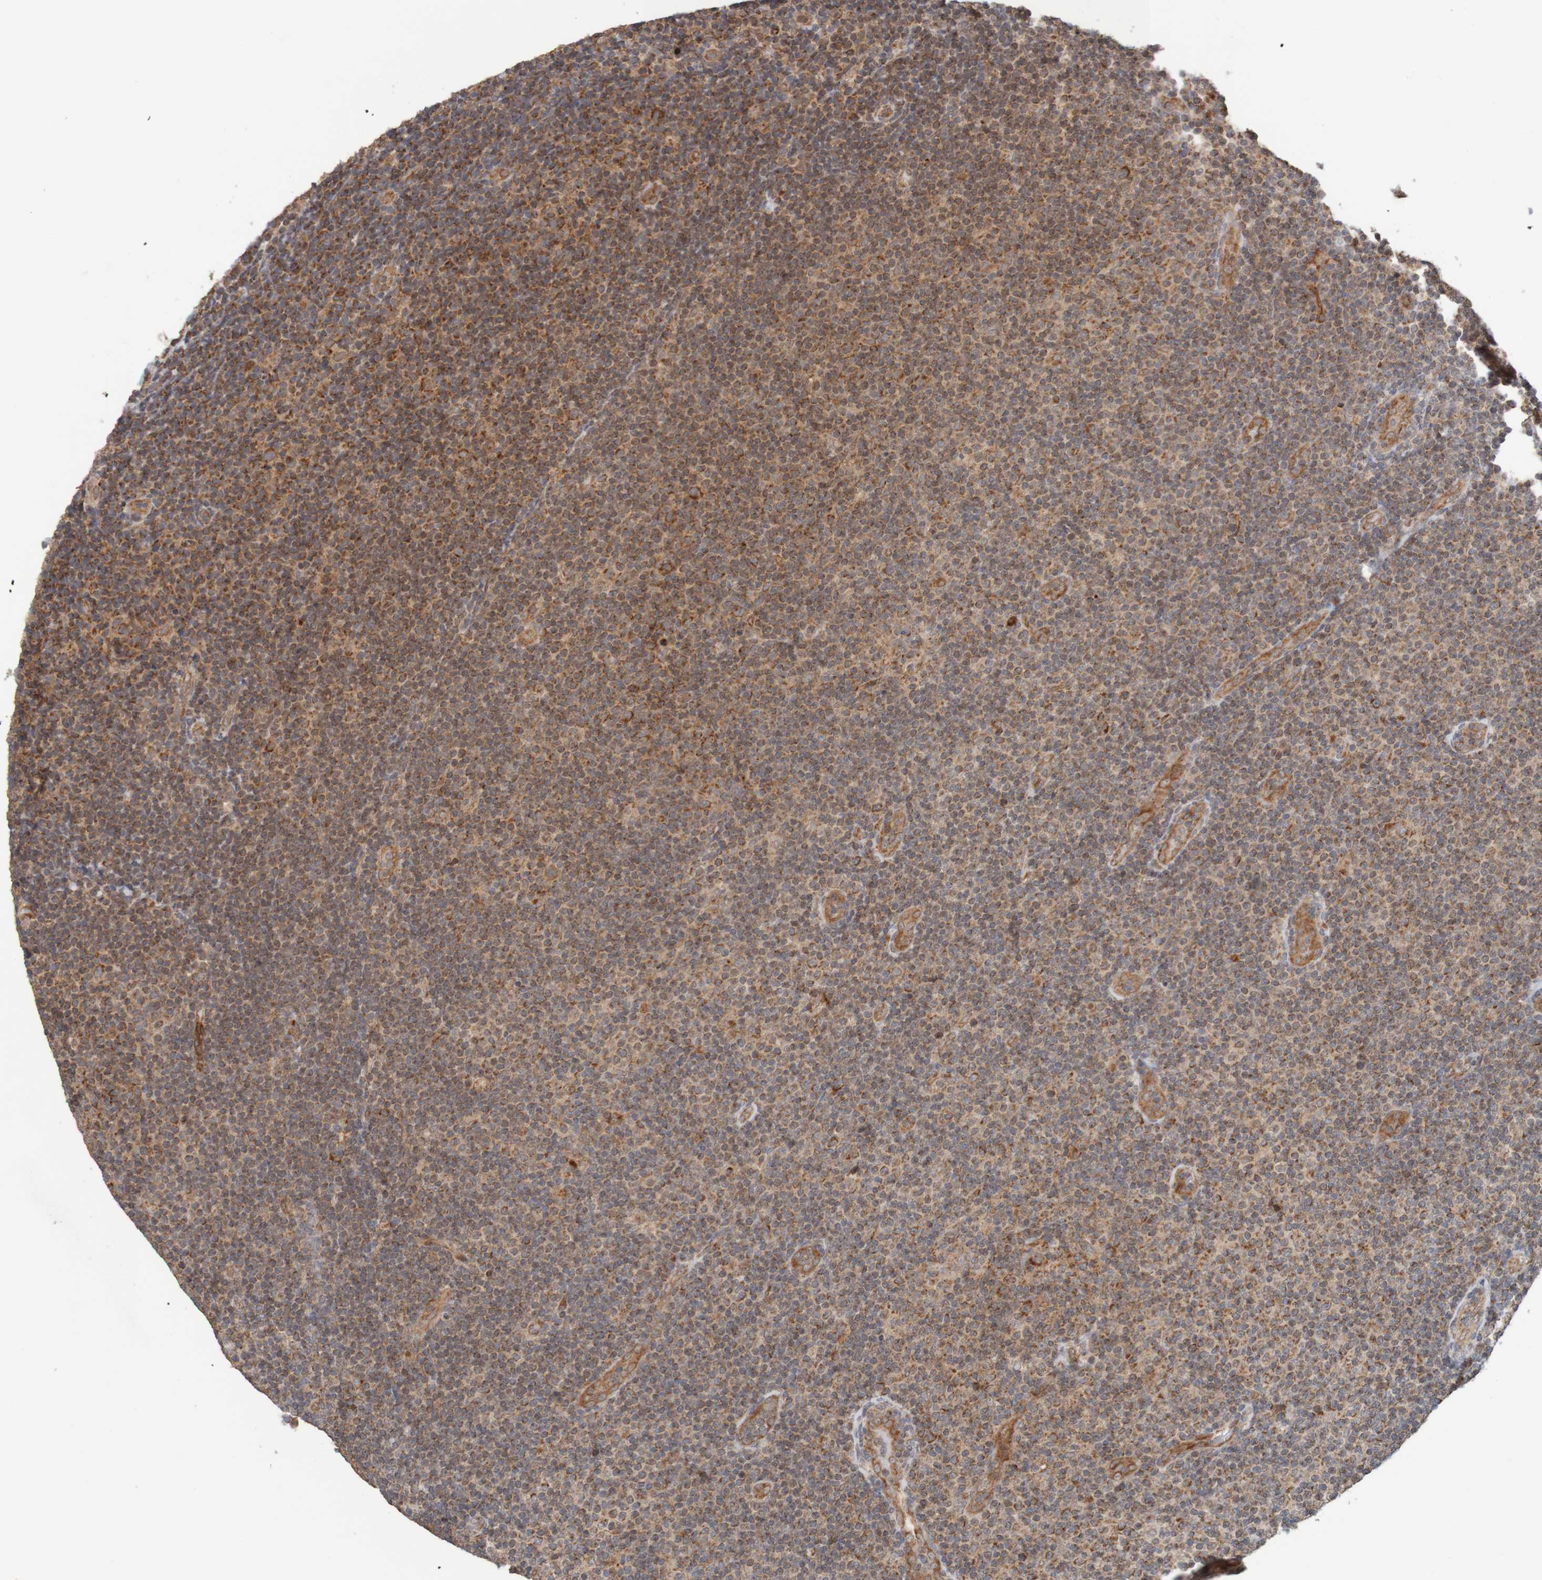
{"staining": {"intensity": "moderate", "quantity": ">75%", "location": "cytoplasmic/membranous"}, "tissue": "lymphoma", "cell_type": "Tumor cells", "image_type": "cancer", "snomed": [{"axis": "morphology", "description": "Malignant lymphoma, non-Hodgkin's type, Low grade"}, {"axis": "topography", "description": "Lymph node"}], "caption": "A photomicrograph of low-grade malignant lymphoma, non-Hodgkin's type stained for a protein shows moderate cytoplasmic/membranous brown staining in tumor cells.", "gene": "MRPL52", "patient": {"sex": "male", "age": 83}}